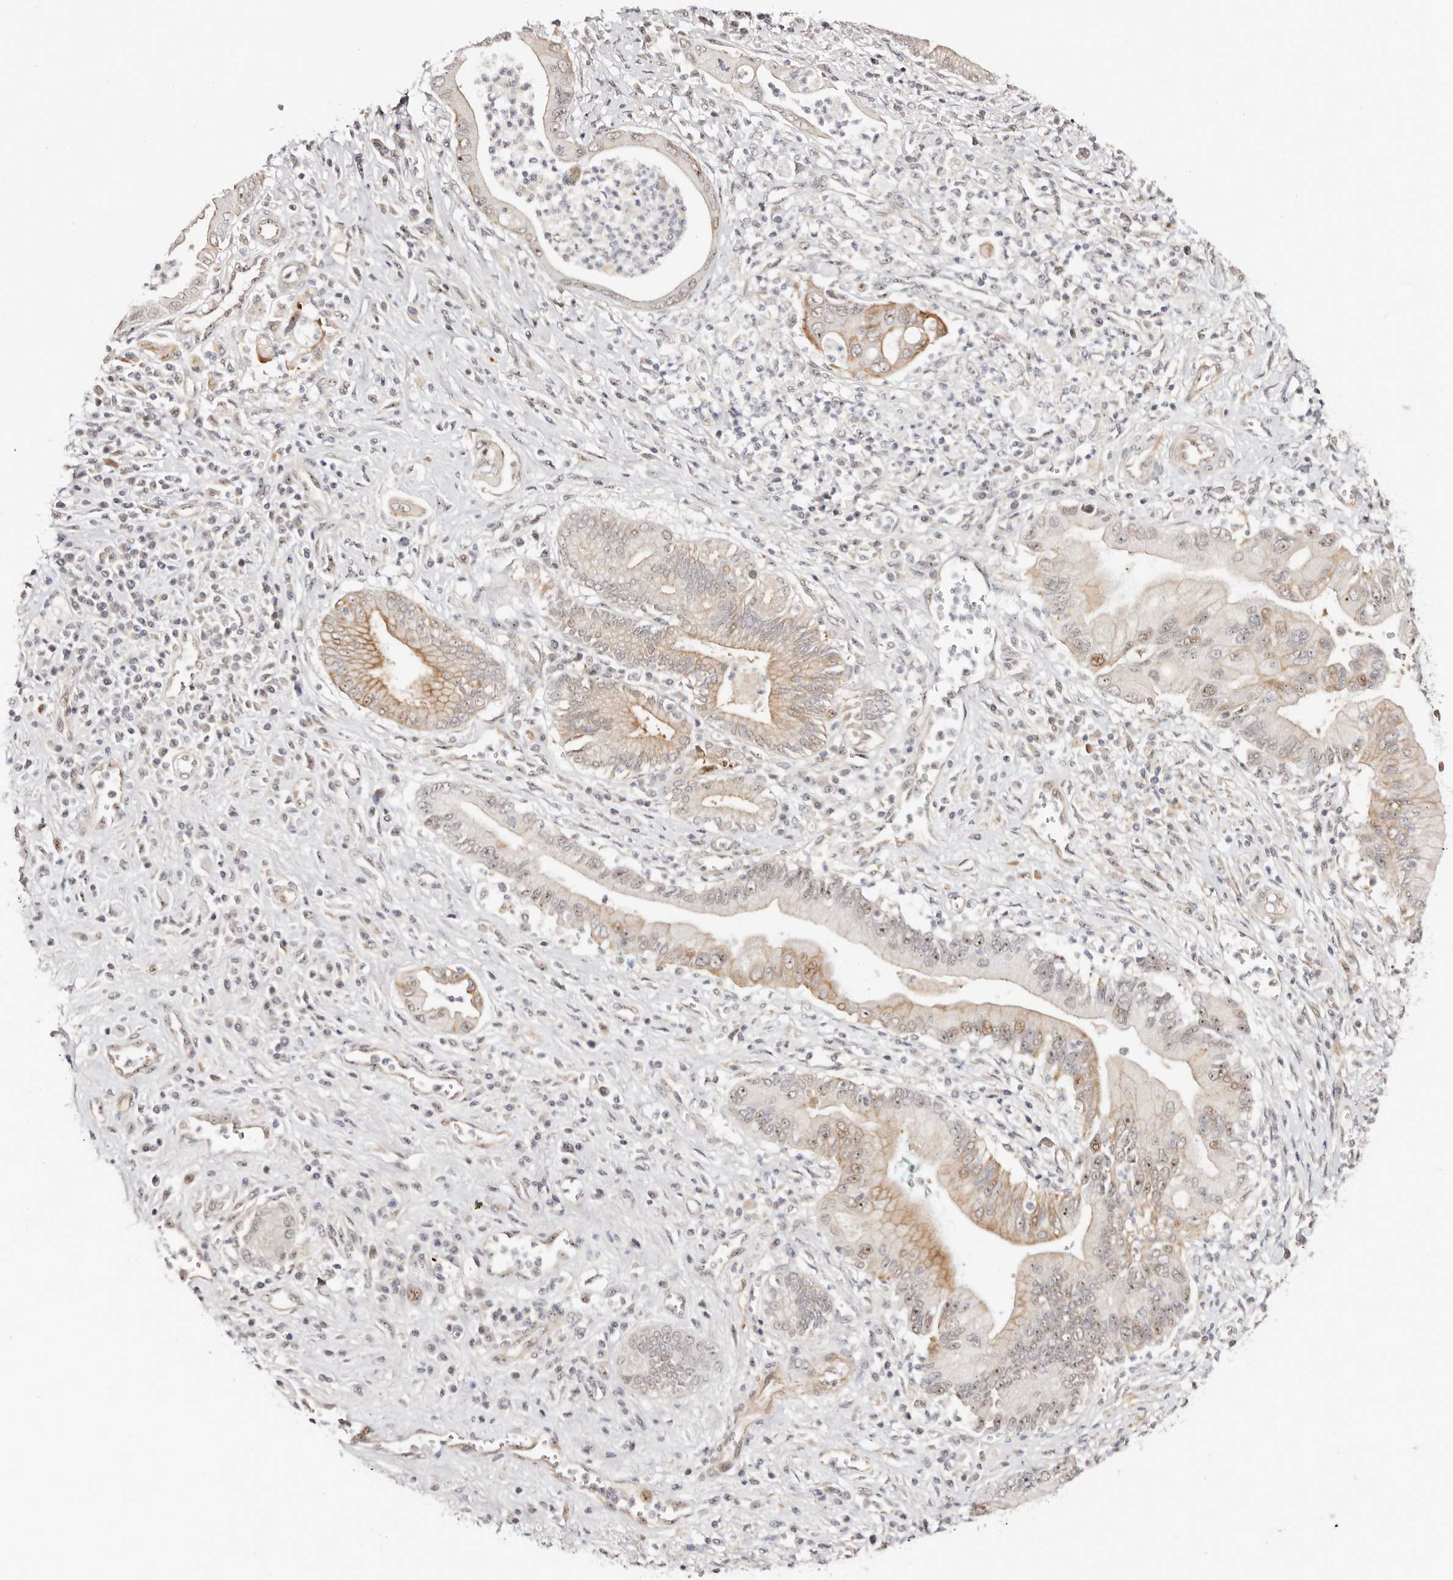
{"staining": {"intensity": "weak", "quantity": "25%-75%", "location": "cytoplasmic/membranous,nuclear"}, "tissue": "pancreatic cancer", "cell_type": "Tumor cells", "image_type": "cancer", "snomed": [{"axis": "morphology", "description": "Adenocarcinoma, NOS"}, {"axis": "topography", "description": "Pancreas"}], "caption": "Weak cytoplasmic/membranous and nuclear expression for a protein is seen in about 25%-75% of tumor cells of adenocarcinoma (pancreatic) using IHC.", "gene": "ODF2L", "patient": {"sex": "male", "age": 78}}